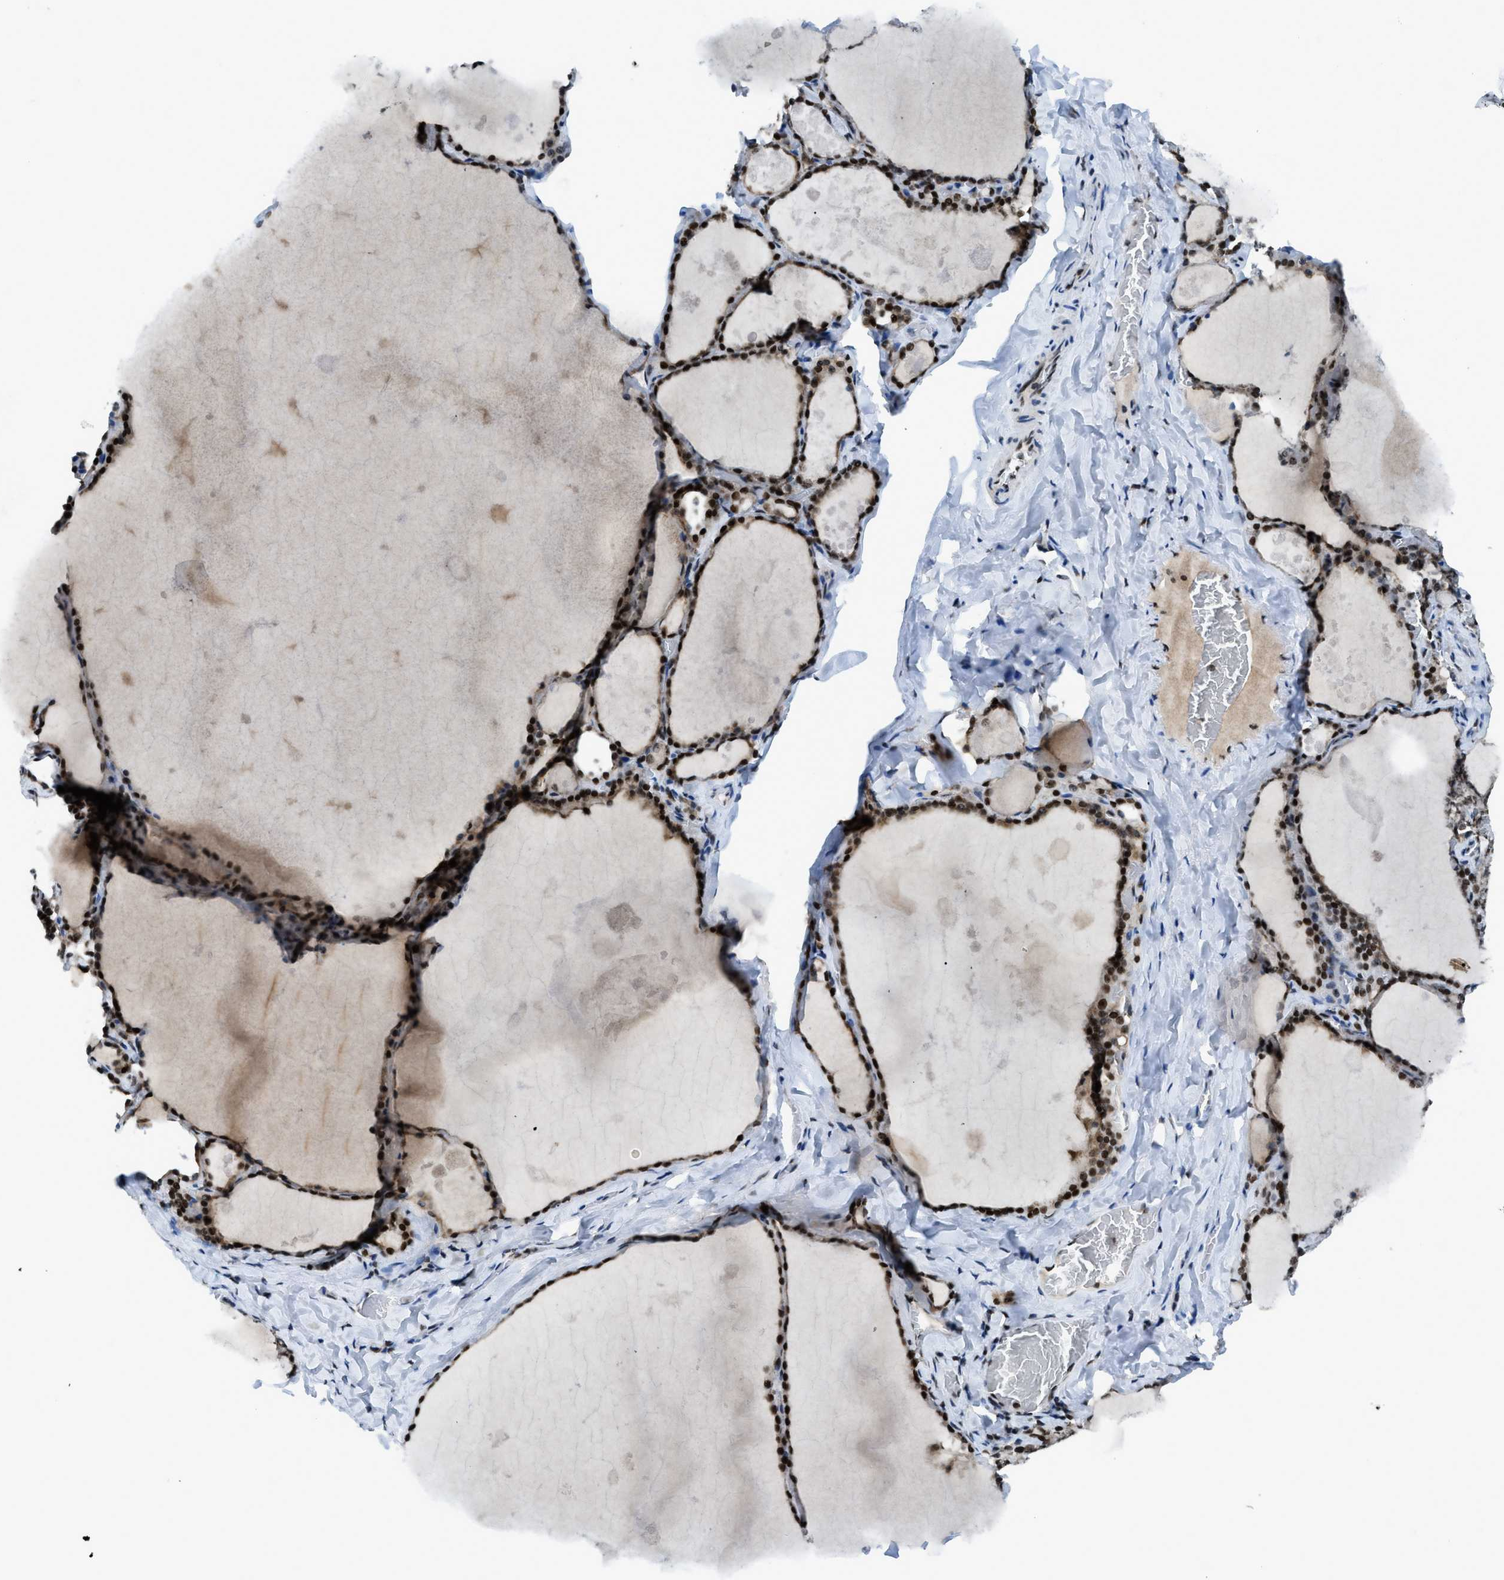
{"staining": {"intensity": "strong", "quantity": ">75%", "location": "nuclear"}, "tissue": "thyroid gland", "cell_type": "Glandular cells", "image_type": "normal", "snomed": [{"axis": "morphology", "description": "Normal tissue, NOS"}, {"axis": "topography", "description": "Thyroid gland"}], "caption": "Strong nuclear protein positivity is identified in about >75% of glandular cells in thyroid gland. (Stains: DAB in brown, nuclei in blue, Microscopy: brightfield microscopy at high magnification).", "gene": "RAD51B", "patient": {"sex": "male", "age": 56}}